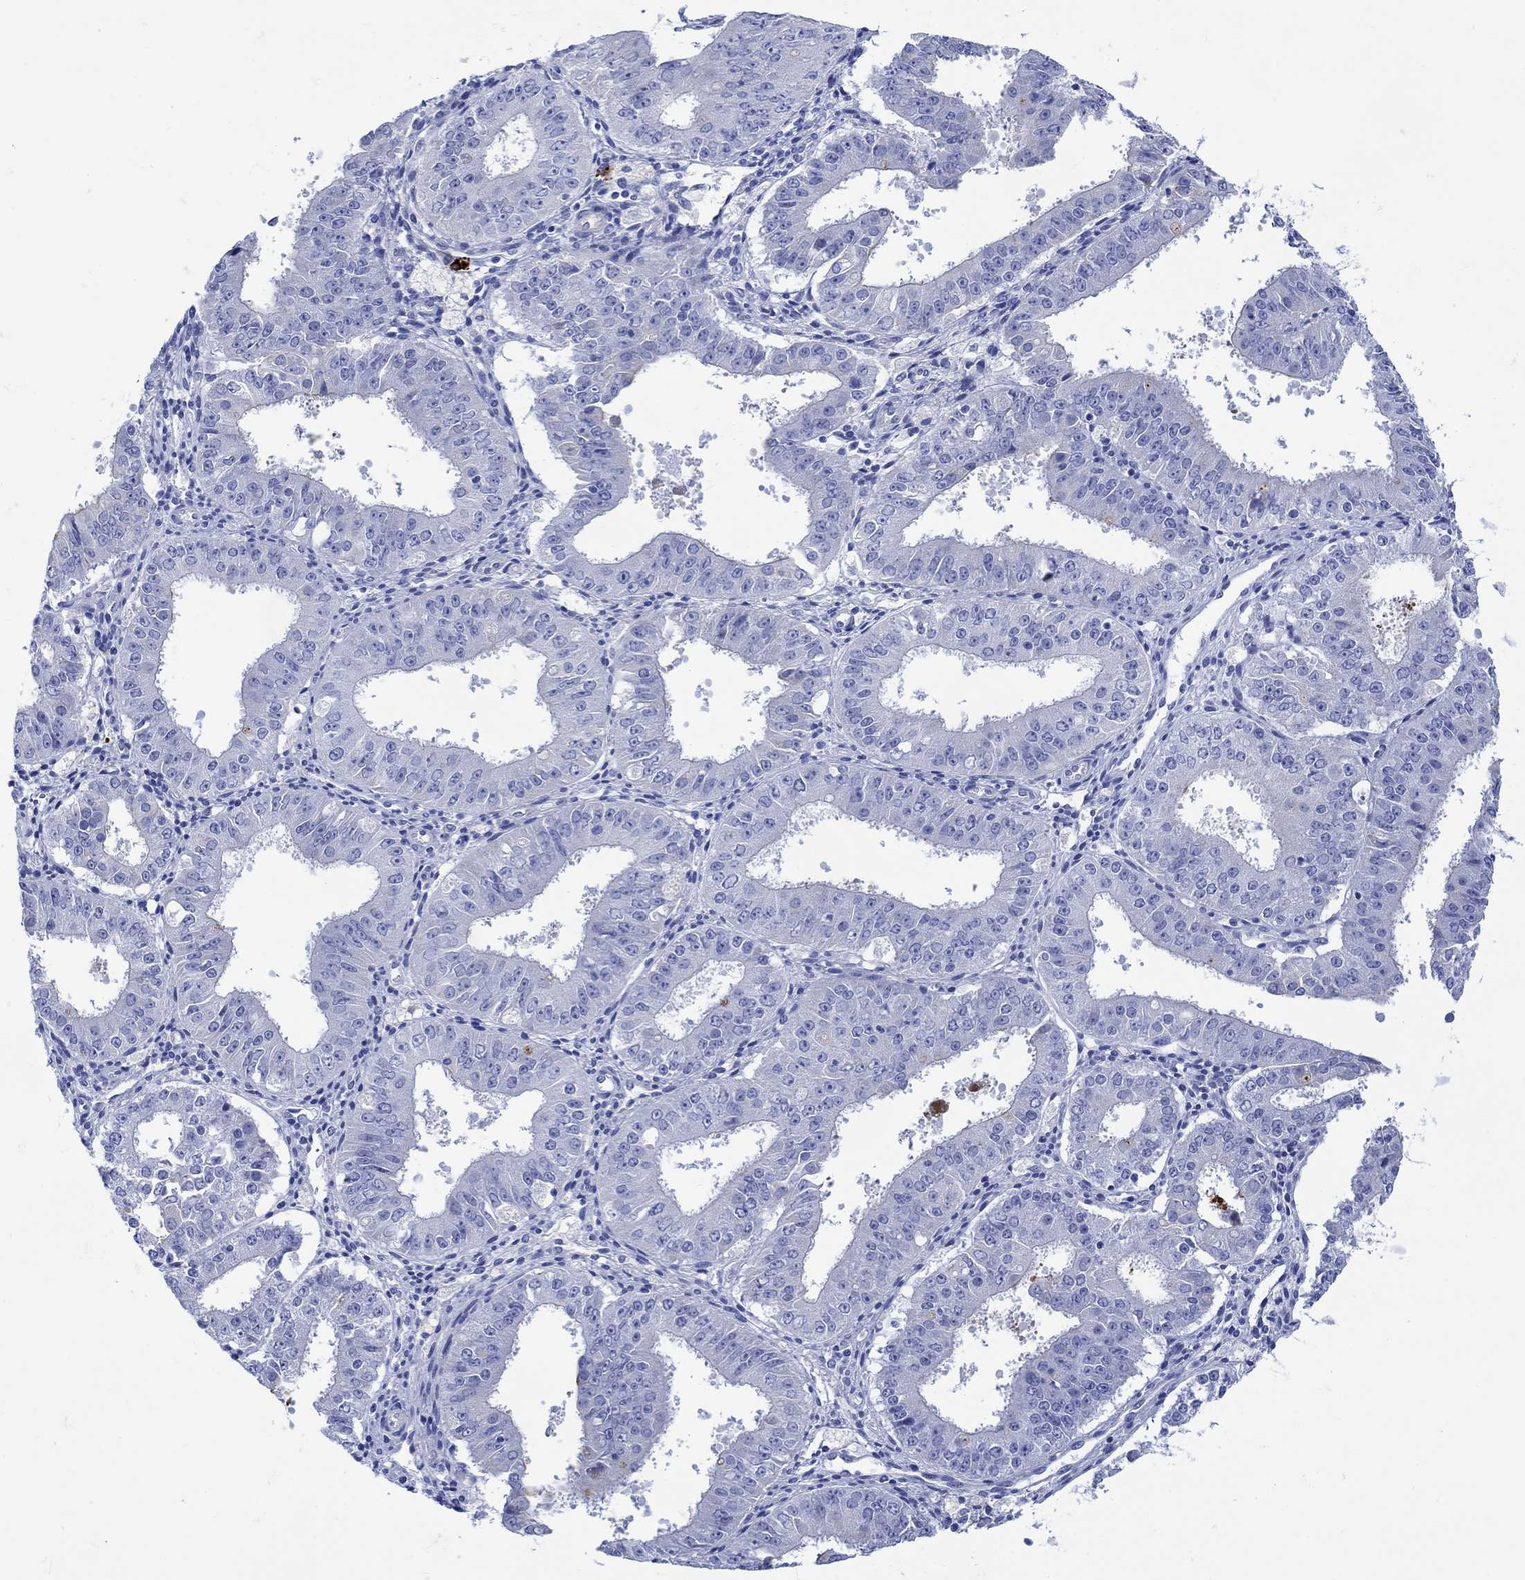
{"staining": {"intensity": "negative", "quantity": "none", "location": "none"}, "tissue": "ovarian cancer", "cell_type": "Tumor cells", "image_type": "cancer", "snomed": [{"axis": "morphology", "description": "Carcinoma, endometroid"}, {"axis": "topography", "description": "Ovary"}], "caption": "Immunohistochemical staining of ovarian cancer (endometroid carcinoma) exhibits no significant expression in tumor cells.", "gene": "ANKMY1", "patient": {"sex": "female", "age": 42}}